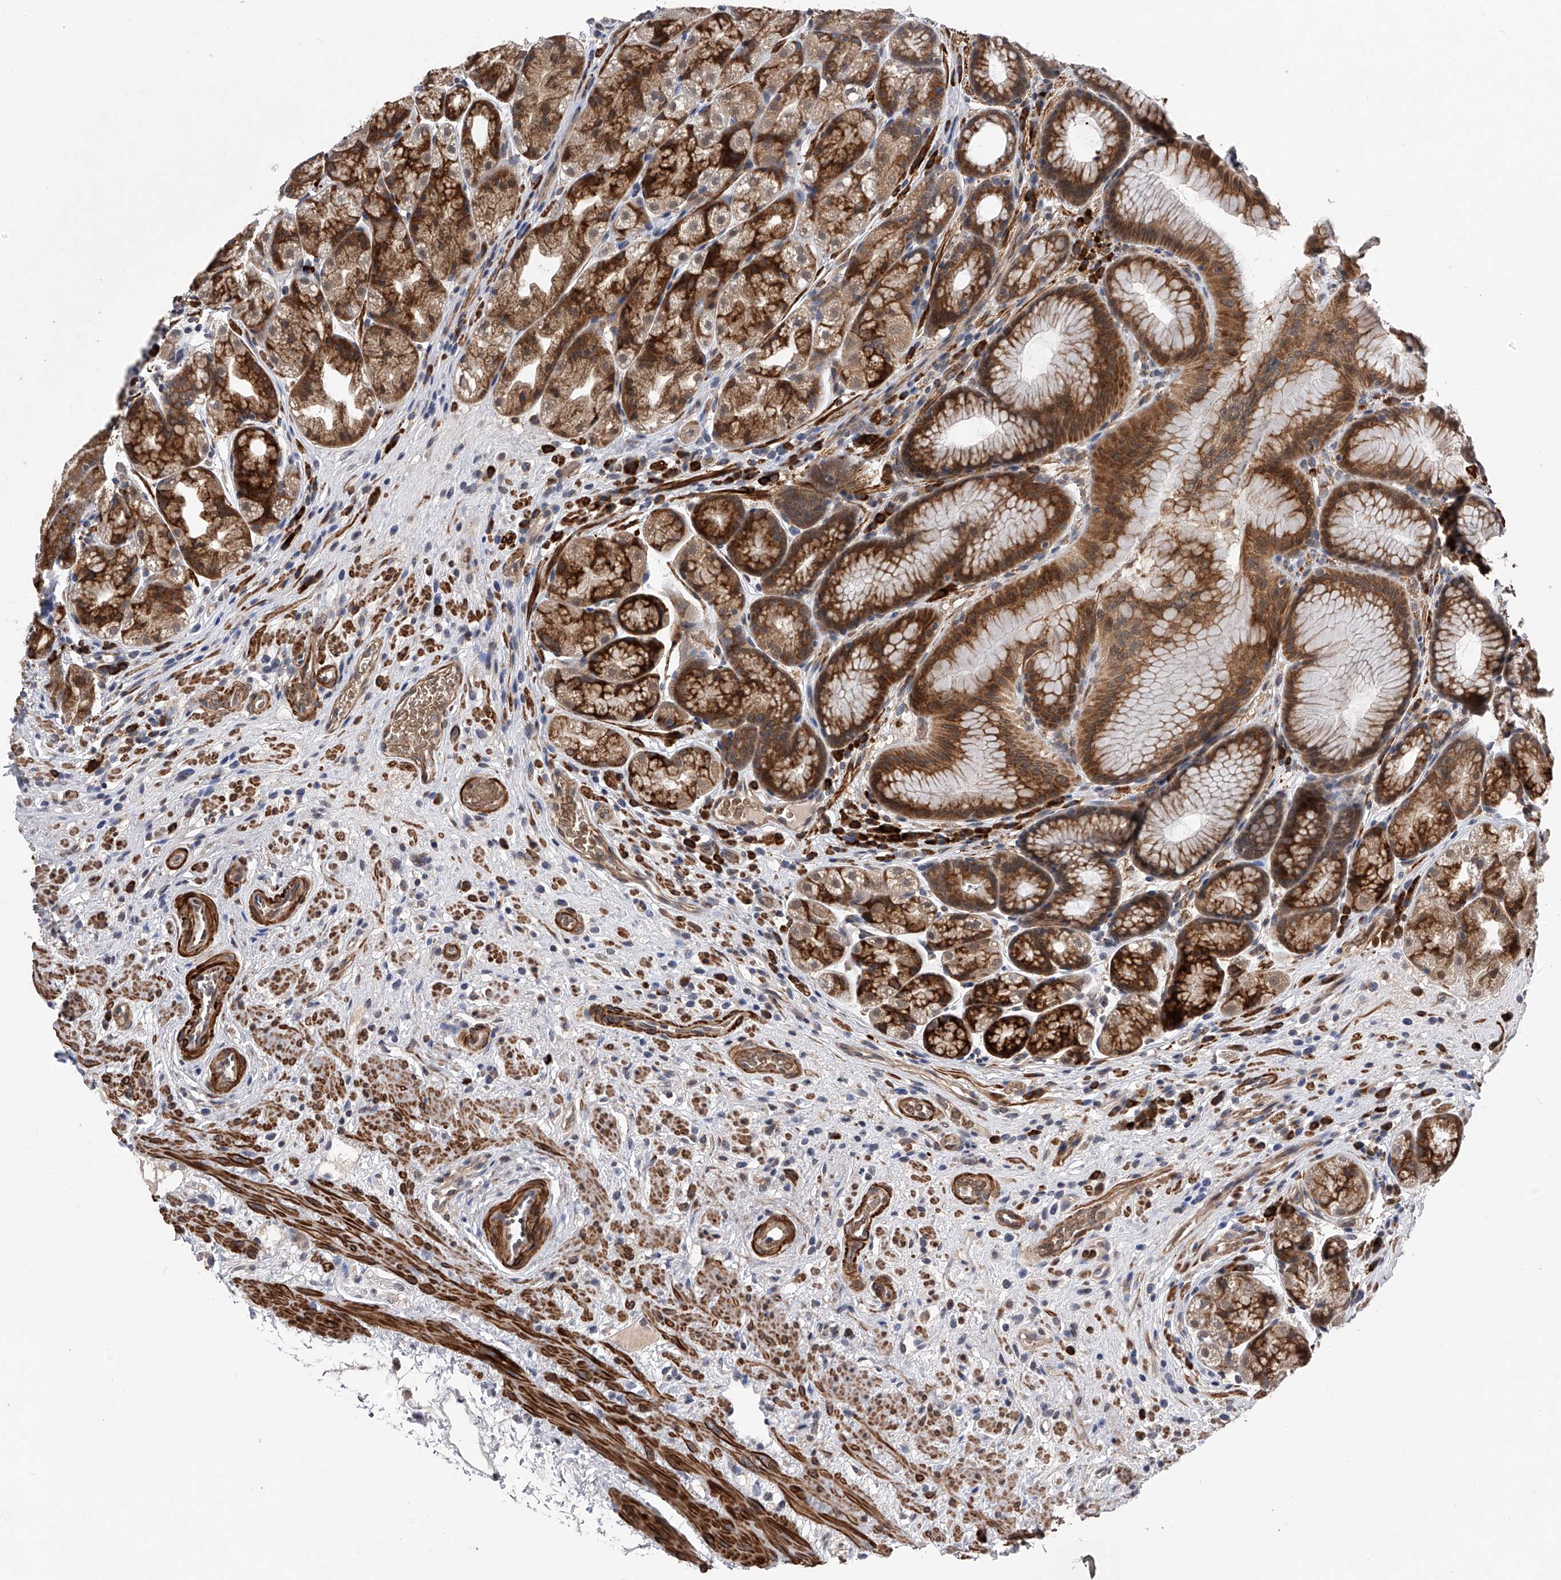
{"staining": {"intensity": "strong", "quantity": ">75%", "location": "cytoplasmic/membranous"}, "tissue": "stomach", "cell_type": "Glandular cells", "image_type": "normal", "snomed": [{"axis": "morphology", "description": "Normal tissue, NOS"}, {"axis": "topography", "description": "Stomach"}], "caption": "A high-resolution image shows immunohistochemistry (IHC) staining of benign stomach, which demonstrates strong cytoplasmic/membranous positivity in approximately >75% of glandular cells.", "gene": "SPOCK1", "patient": {"sex": "male", "age": 57}}